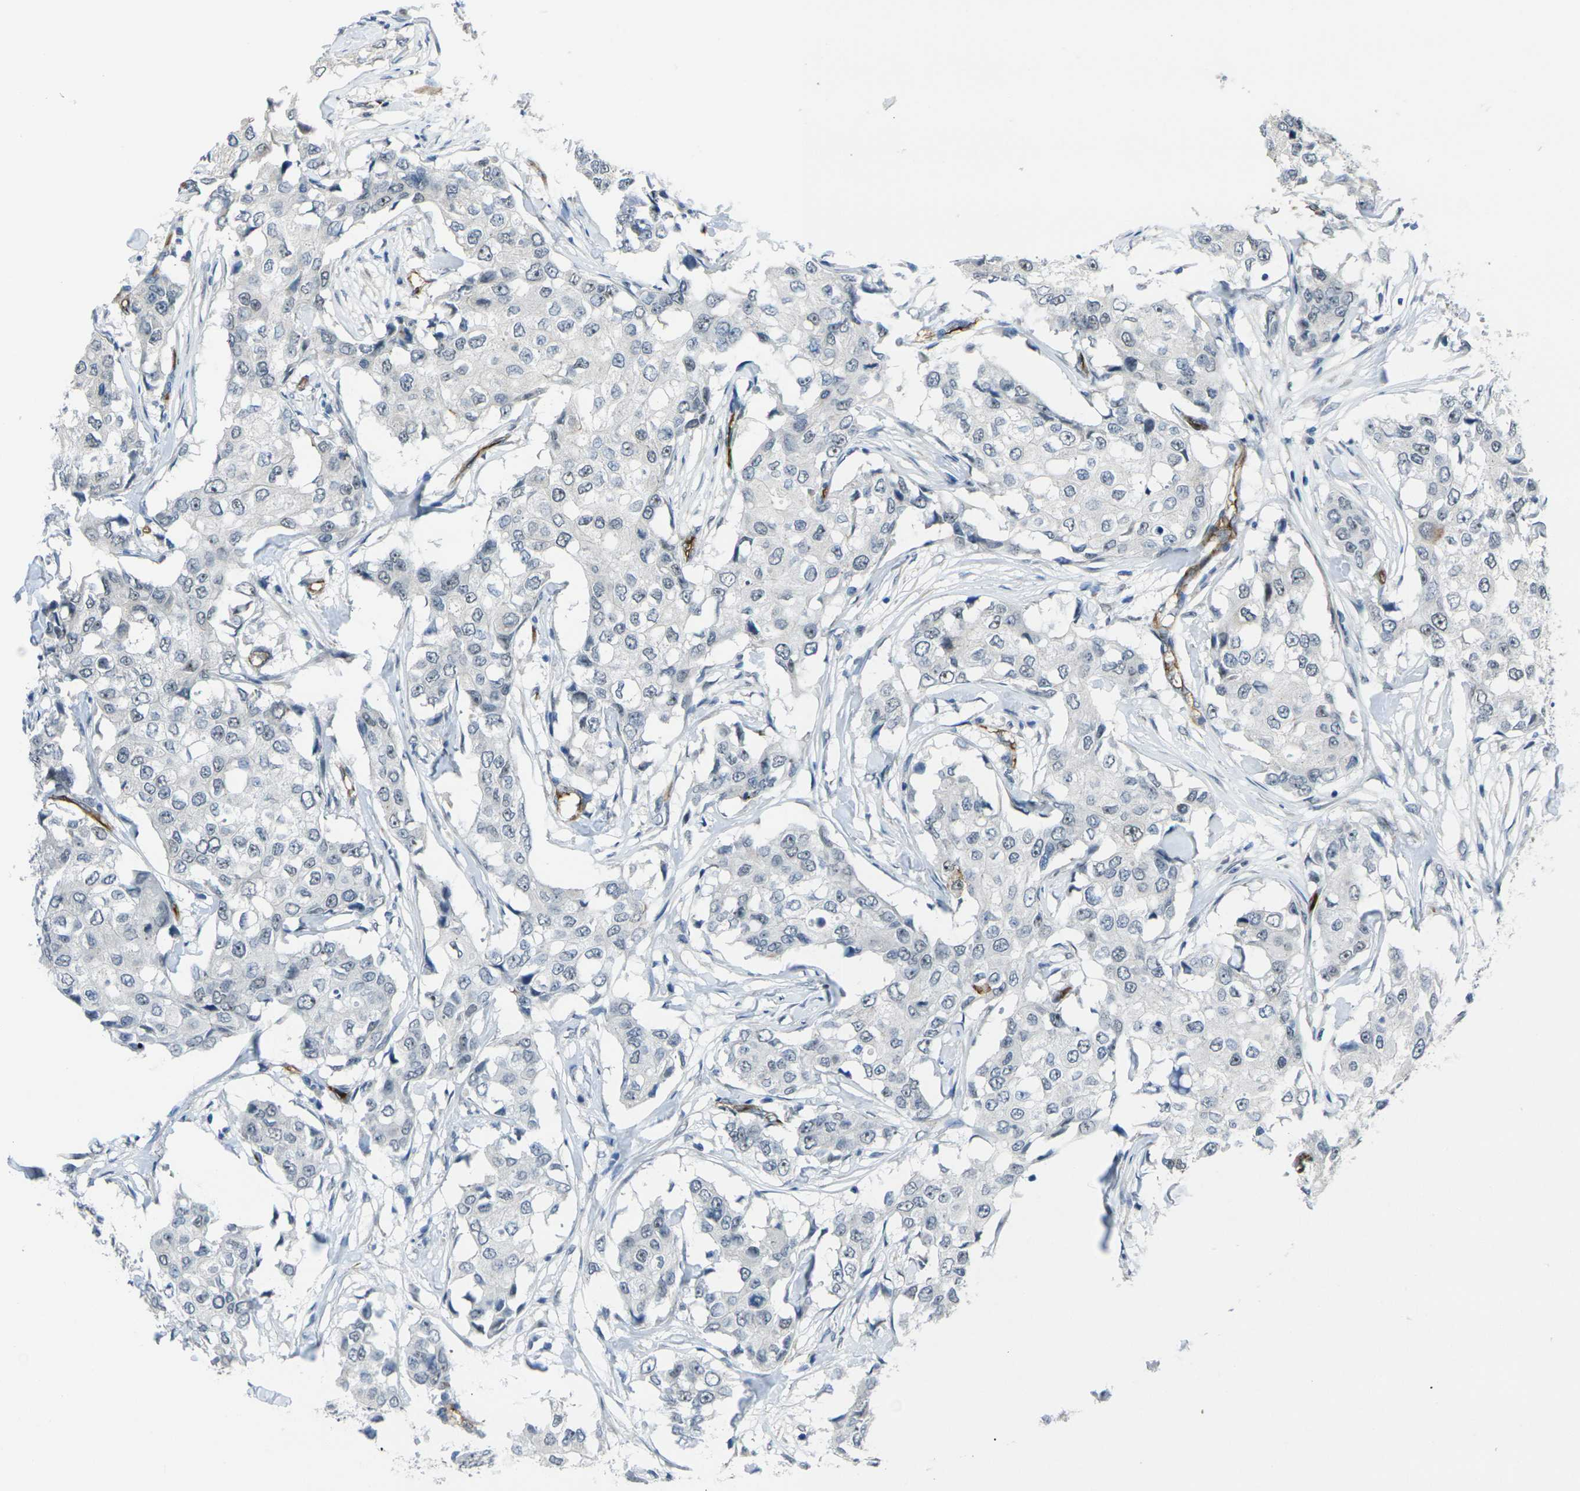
{"staining": {"intensity": "negative", "quantity": "none", "location": "none"}, "tissue": "breast cancer", "cell_type": "Tumor cells", "image_type": "cancer", "snomed": [{"axis": "morphology", "description": "Duct carcinoma"}, {"axis": "topography", "description": "Breast"}], "caption": "IHC micrograph of breast invasive ductal carcinoma stained for a protein (brown), which reveals no staining in tumor cells.", "gene": "HSPA12B", "patient": {"sex": "female", "age": 27}}